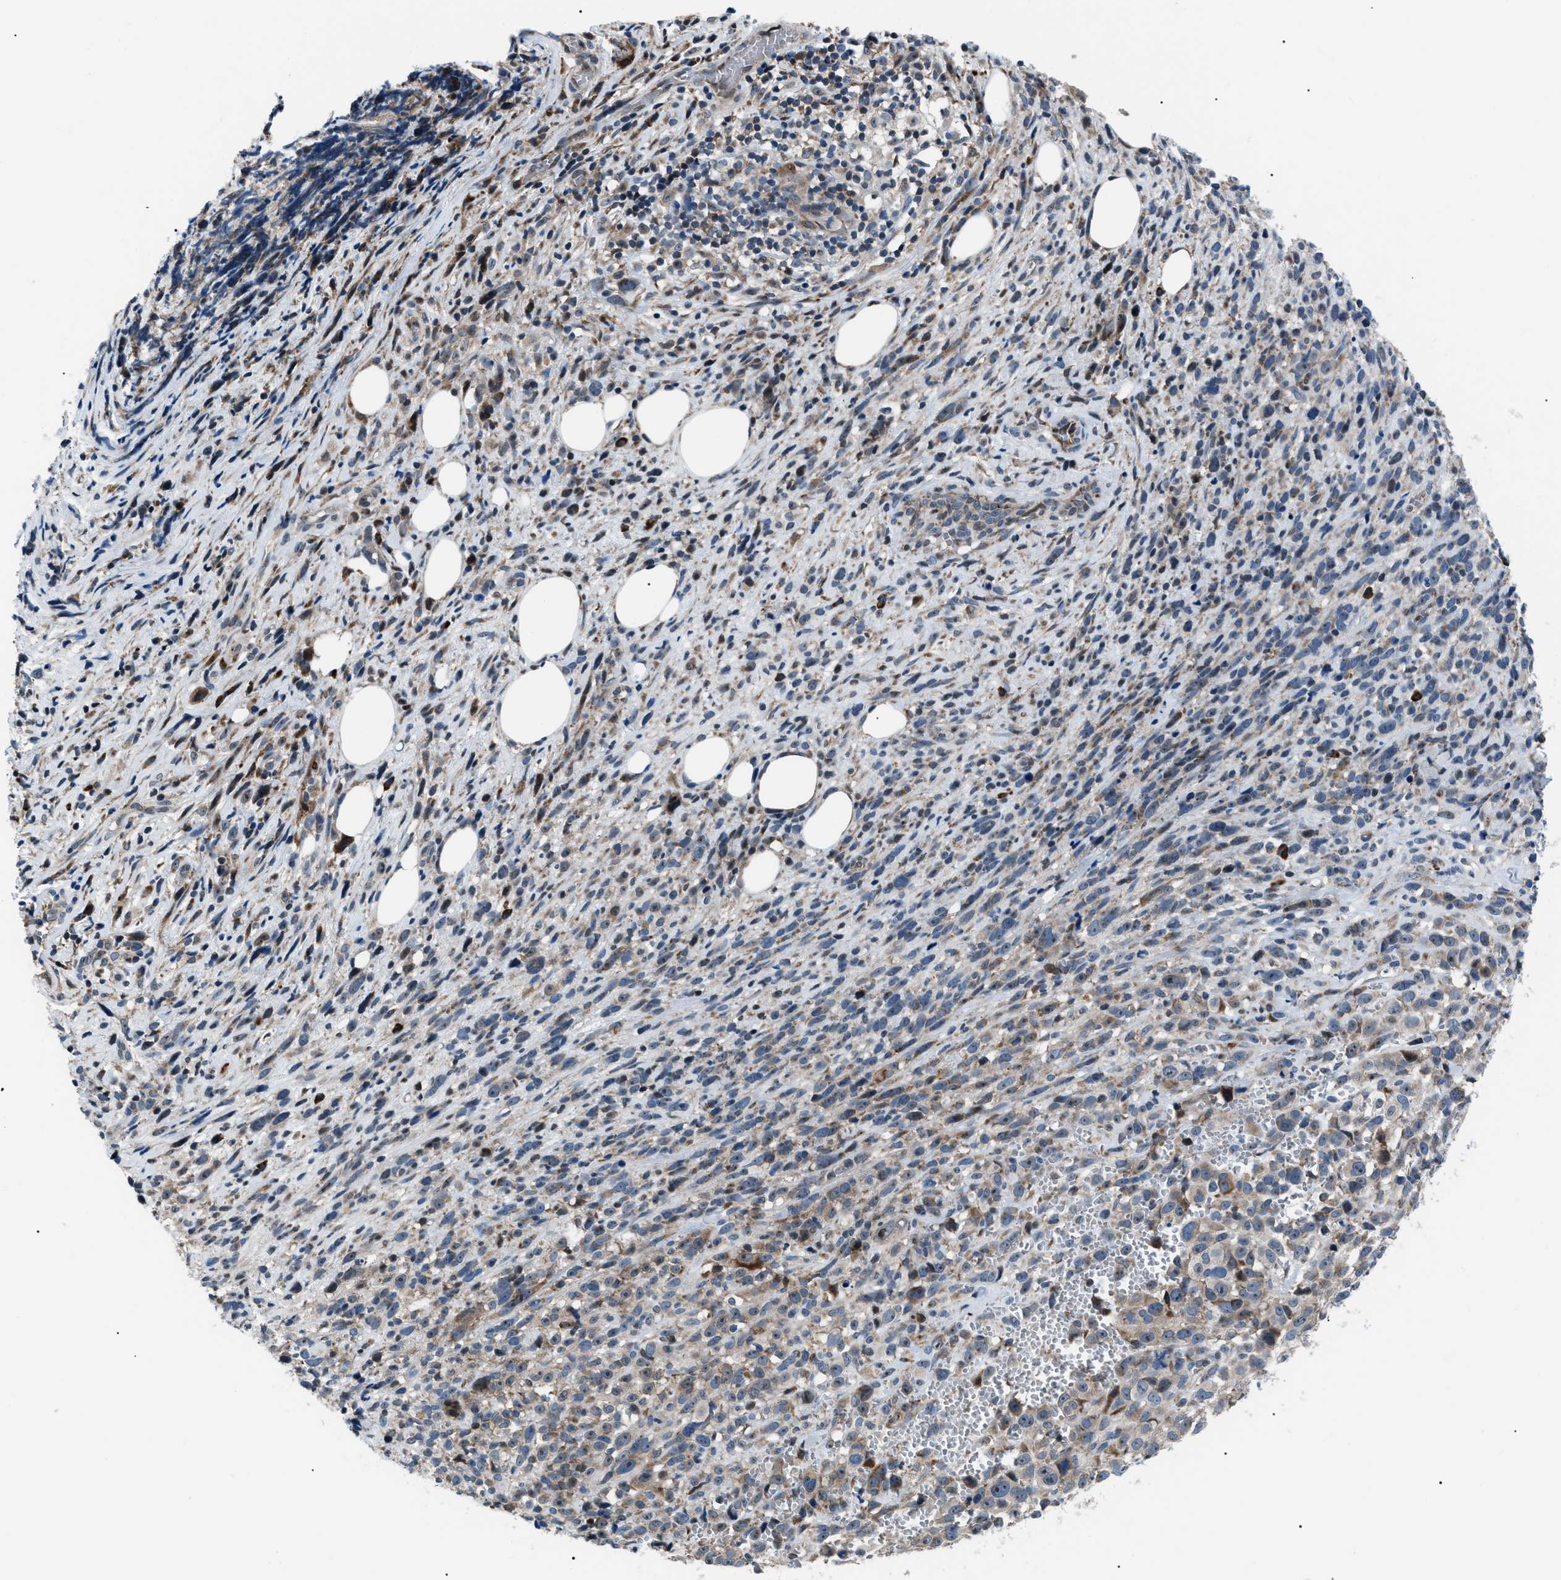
{"staining": {"intensity": "negative", "quantity": "none", "location": "none"}, "tissue": "melanoma", "cell_type": "Tumor cells", "image_type": "cancer", "snomed": [{"axis": "morphology", "description": "Malignant melanoma, NOS"}, {"axis": "topography", "description": "Skin"}], "caption": "A micrograph of malignant melanoma stained for a protein displays no brown staining in tumor cells.", "gene": "AGO2", "patient": {"sex": "female", "age": 55}}